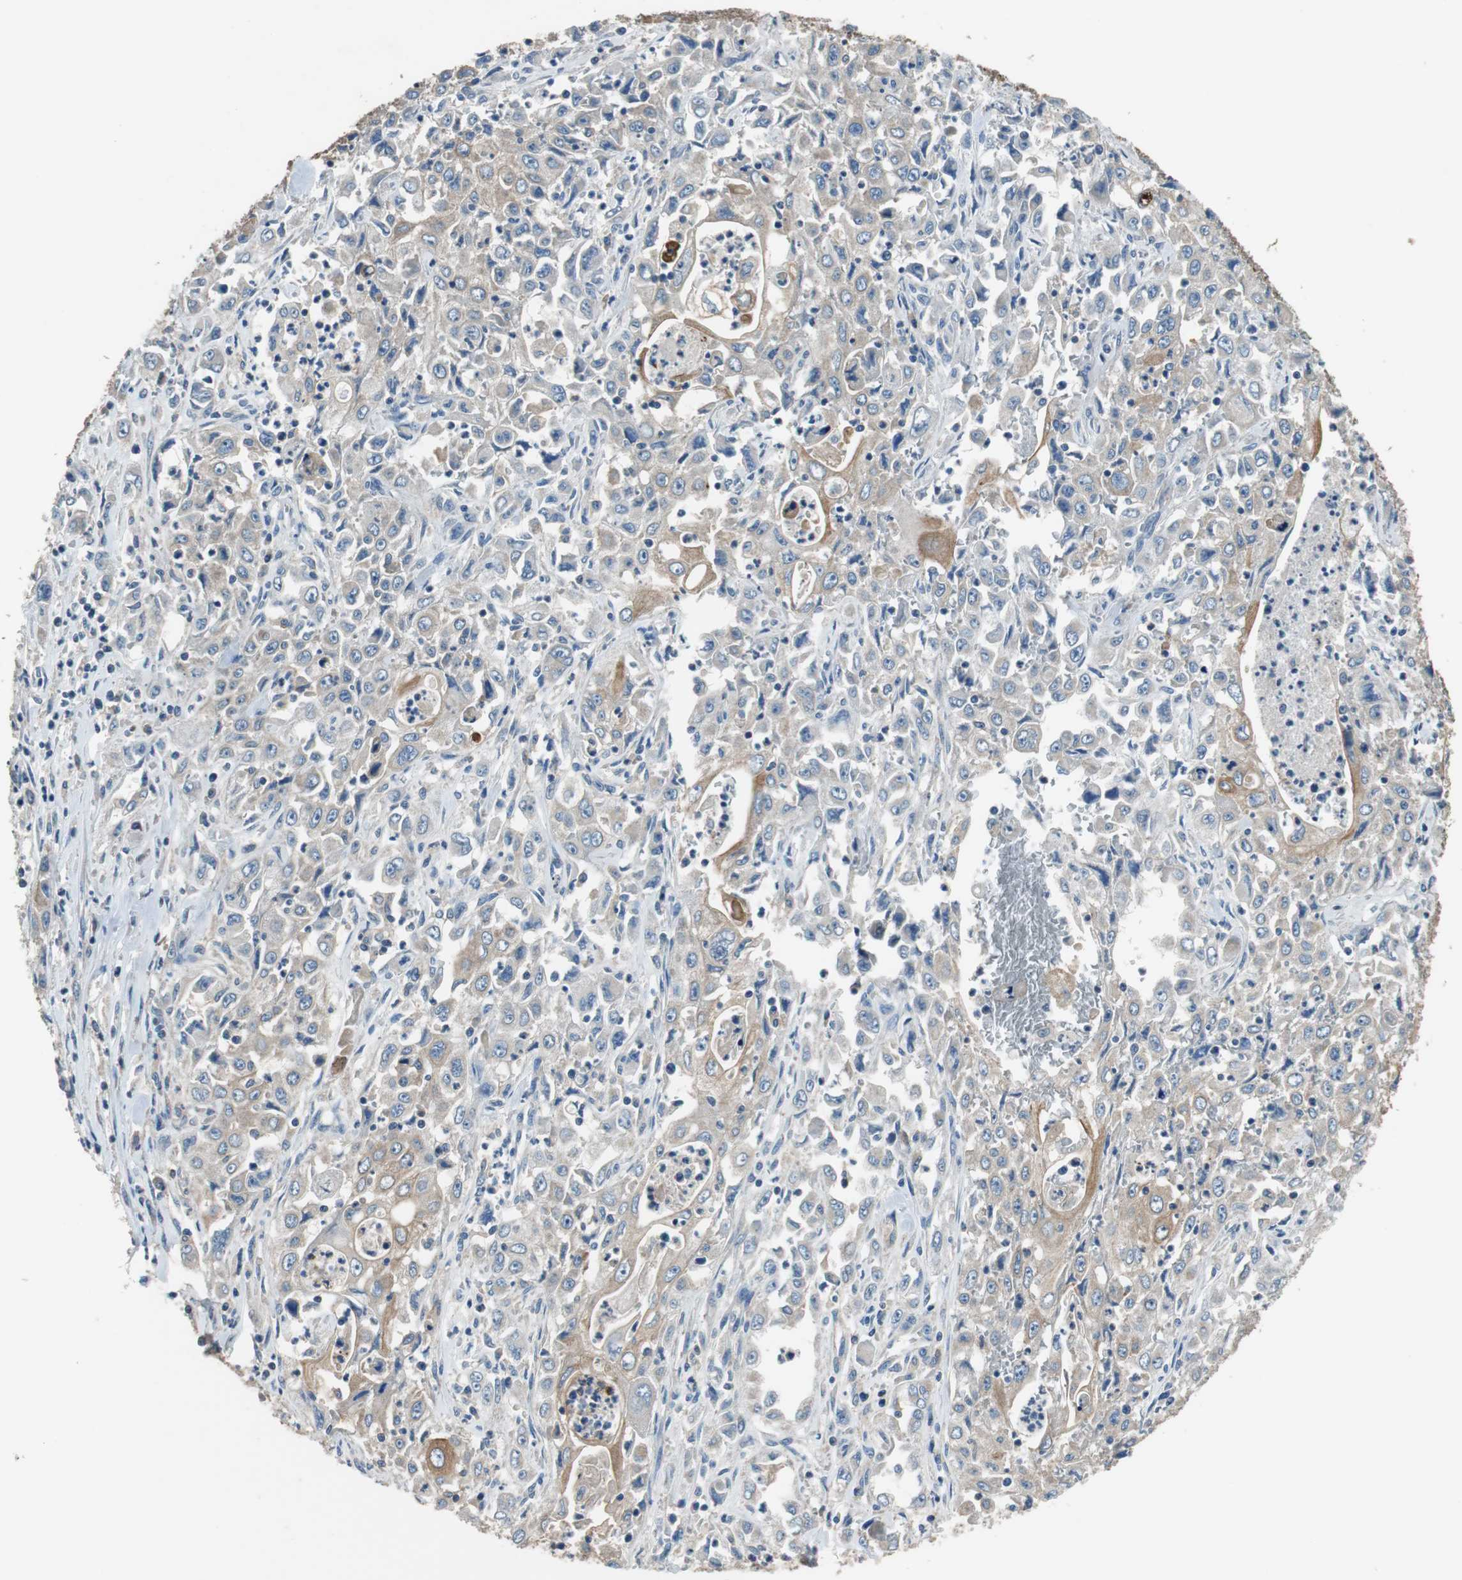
{"staining": {"intensity": "weak", "quantity": "<25%", "location": "cytoplasmic/membranous"}, "tissue": "pancreatic cancer", "cell_type": "Tumor cells", "image_type": "cancer", "snomed": [{"axis": "morphology", "description": "Adenocarcinoma, NOS"}, {"axis": "topography", "description": "Pancreas"}], "caption": "High power microscopy micrograph of an immunohistochemistry (IHC) image of pancreatic cancer, revealing no significant expression in tumor cells.", "gene": "PRKCA", "patient": {"sex": "male", "age": 70}}